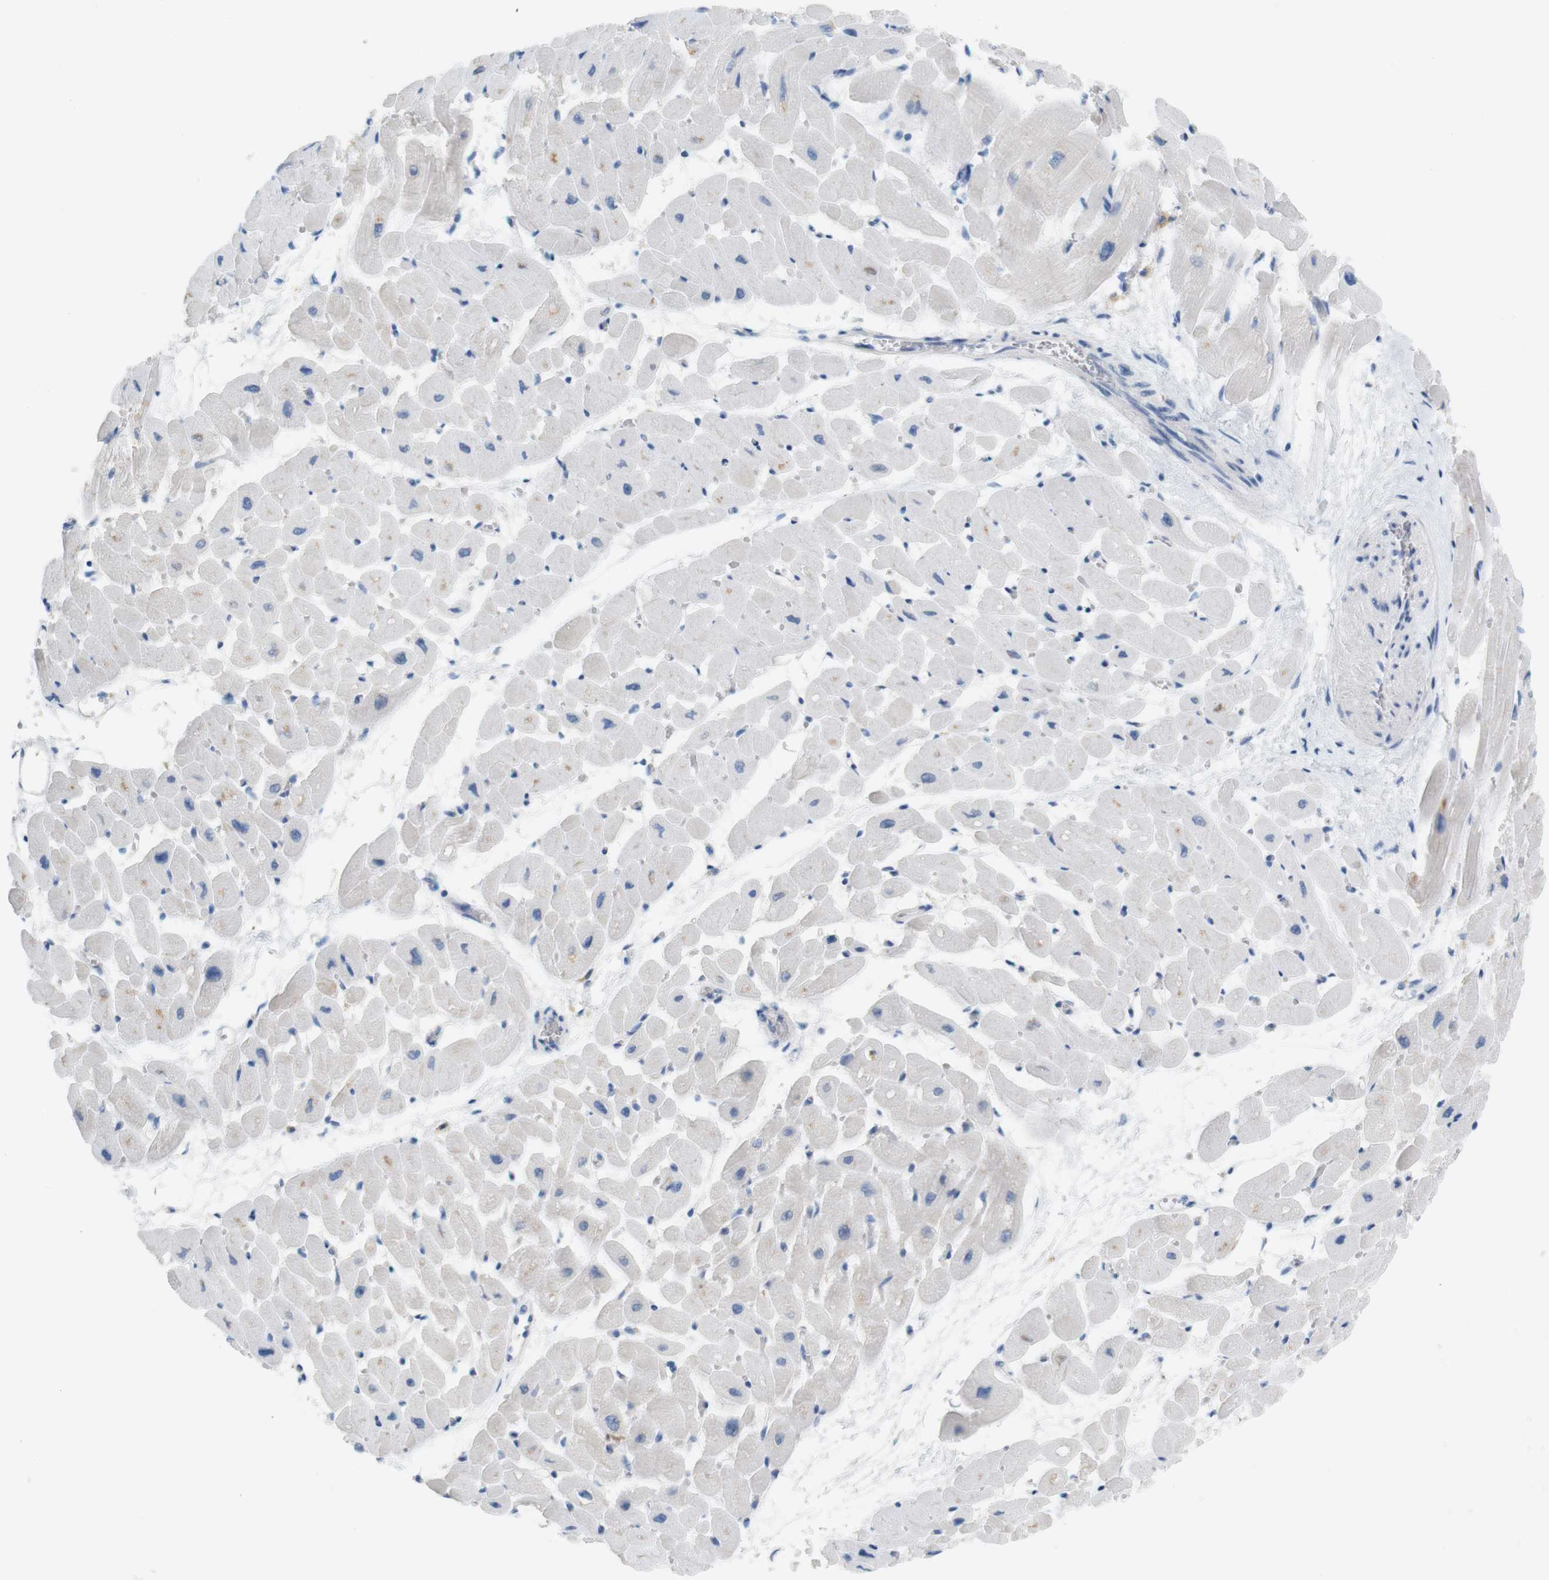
{"staining": {"intensity": "moderate", "quantity": "<25%", "location": "cytoplasmic/membranous"}, "tissue": "heart muscle", "cell_type": "Cardiomyocytes", "image_type": "normal", "snomed": [{"axis": "morphology", "description": "Normal tissue, NOS"}, {"axis": "topography", "description": "Heart"}], "caption": "IHC staining of normal heart muscle, which reveals low levels of moderate cytoplasmic/membranous expression in about <25% of cardiomyocytes indicating moderate cytoplasmic/membranous protein positivity. The staining was performed using DAB (brown) for protein detection and nuclei were counterstained in hematoxylin (blue).", "gene": "LRRK2", "patient": {"sex": "male", "age": 45}}